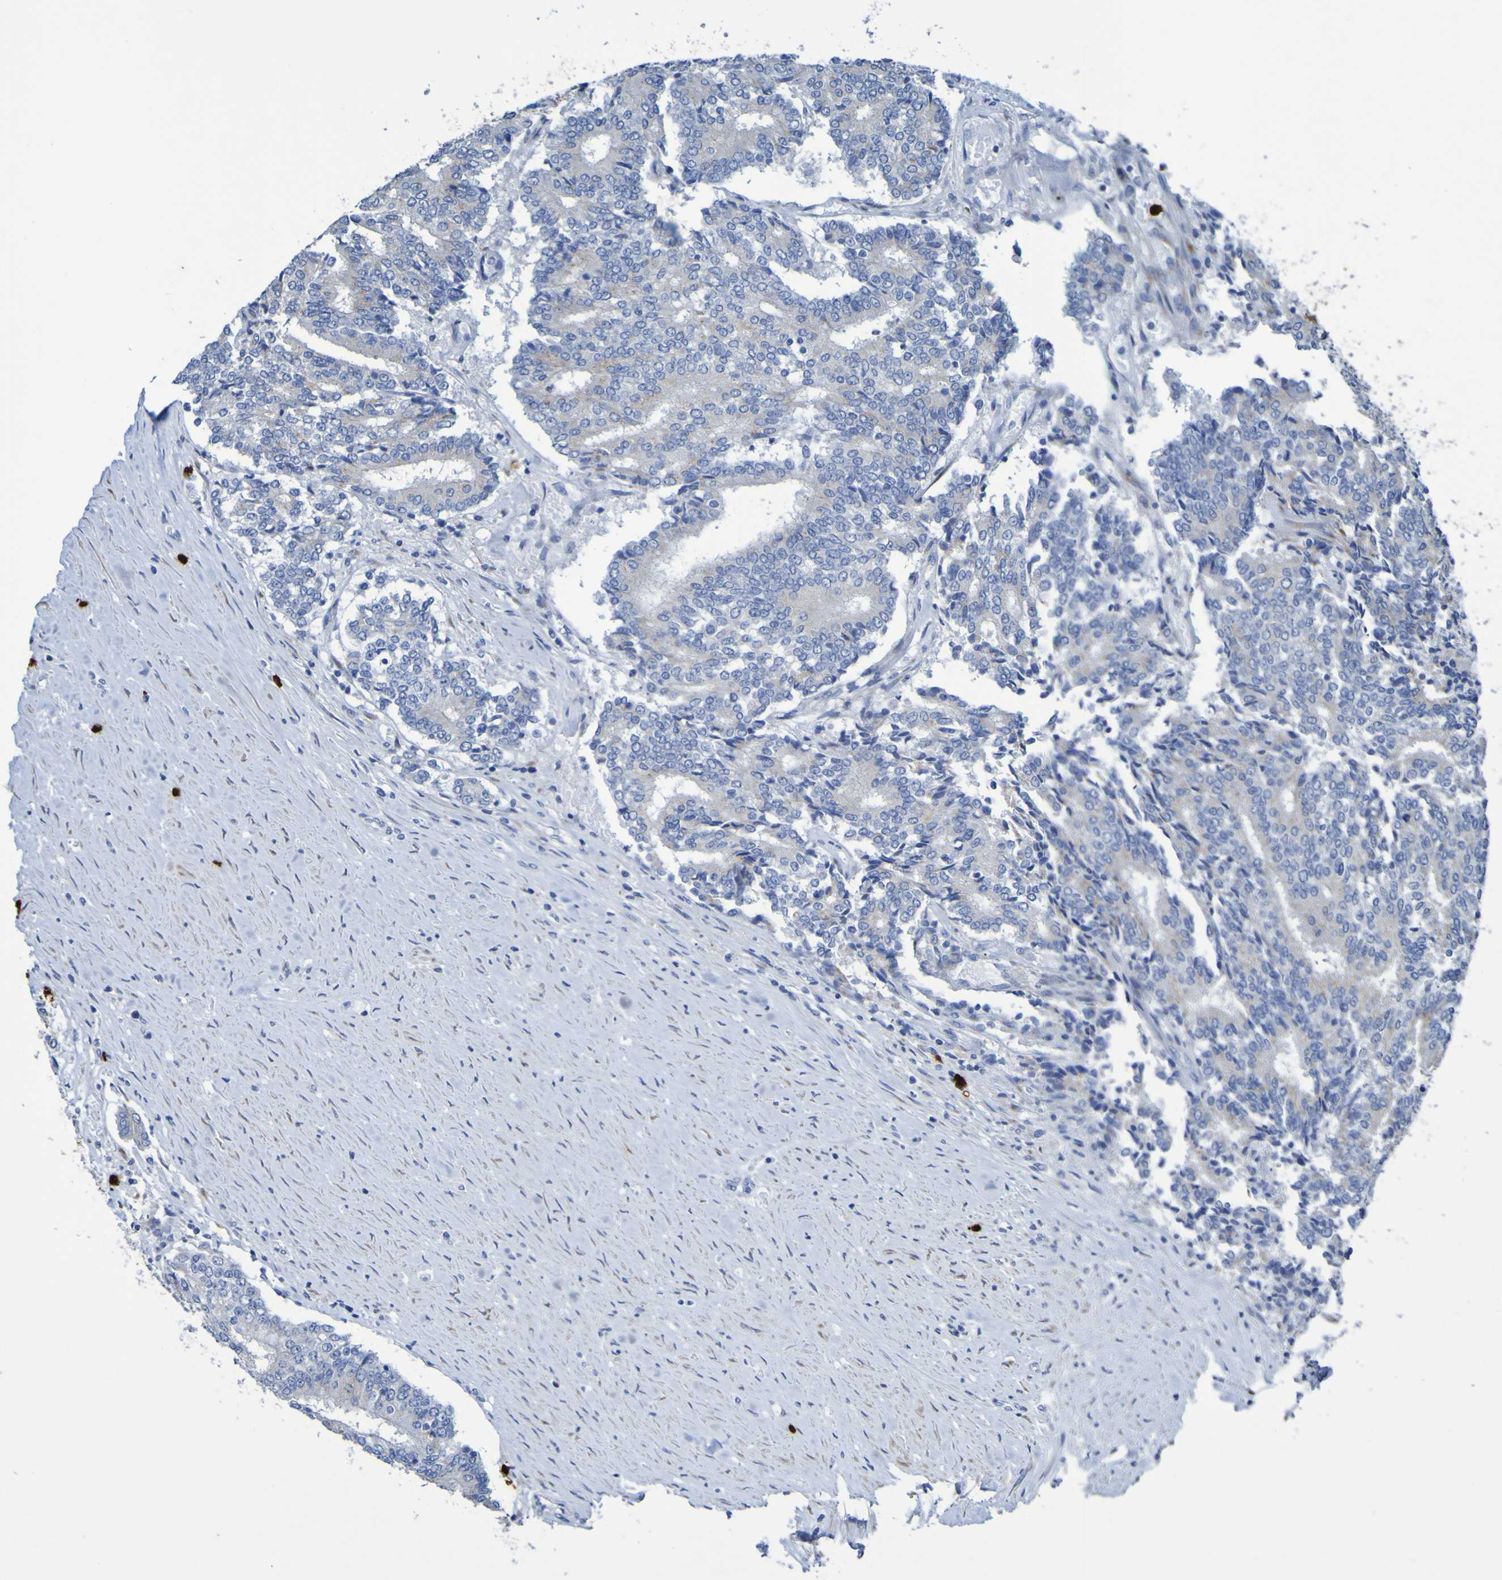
{"staining": {"intensity": "negative", "quantity": "none", "location": "none"}, "tissue": "prostate cancer", "cell_type": "Tumor cells", "image_type": "cancer", "snomed": [{"axis": "morphology", "description": "Normal tissue, NOS"}, {"axis": "morphology", "description": "Adenocarcinoma, High grade"}, {"axis": "topography", "description": "Prostate"}, {"axis": "topography", "description": "Seminal veicle"}], "caption": "DAB (3,3'-diaminobenzidine) immunohistochemical staining of human prostate cancer reveals no significant staining in tumor cells. (Brightfield microscopy of DAB (3,3'-diaminobenzidine) immunohistochemistry (IHC) at high magnification).", "gene": "C11orf24", "patient": {"sex": "male", "age": 55}}